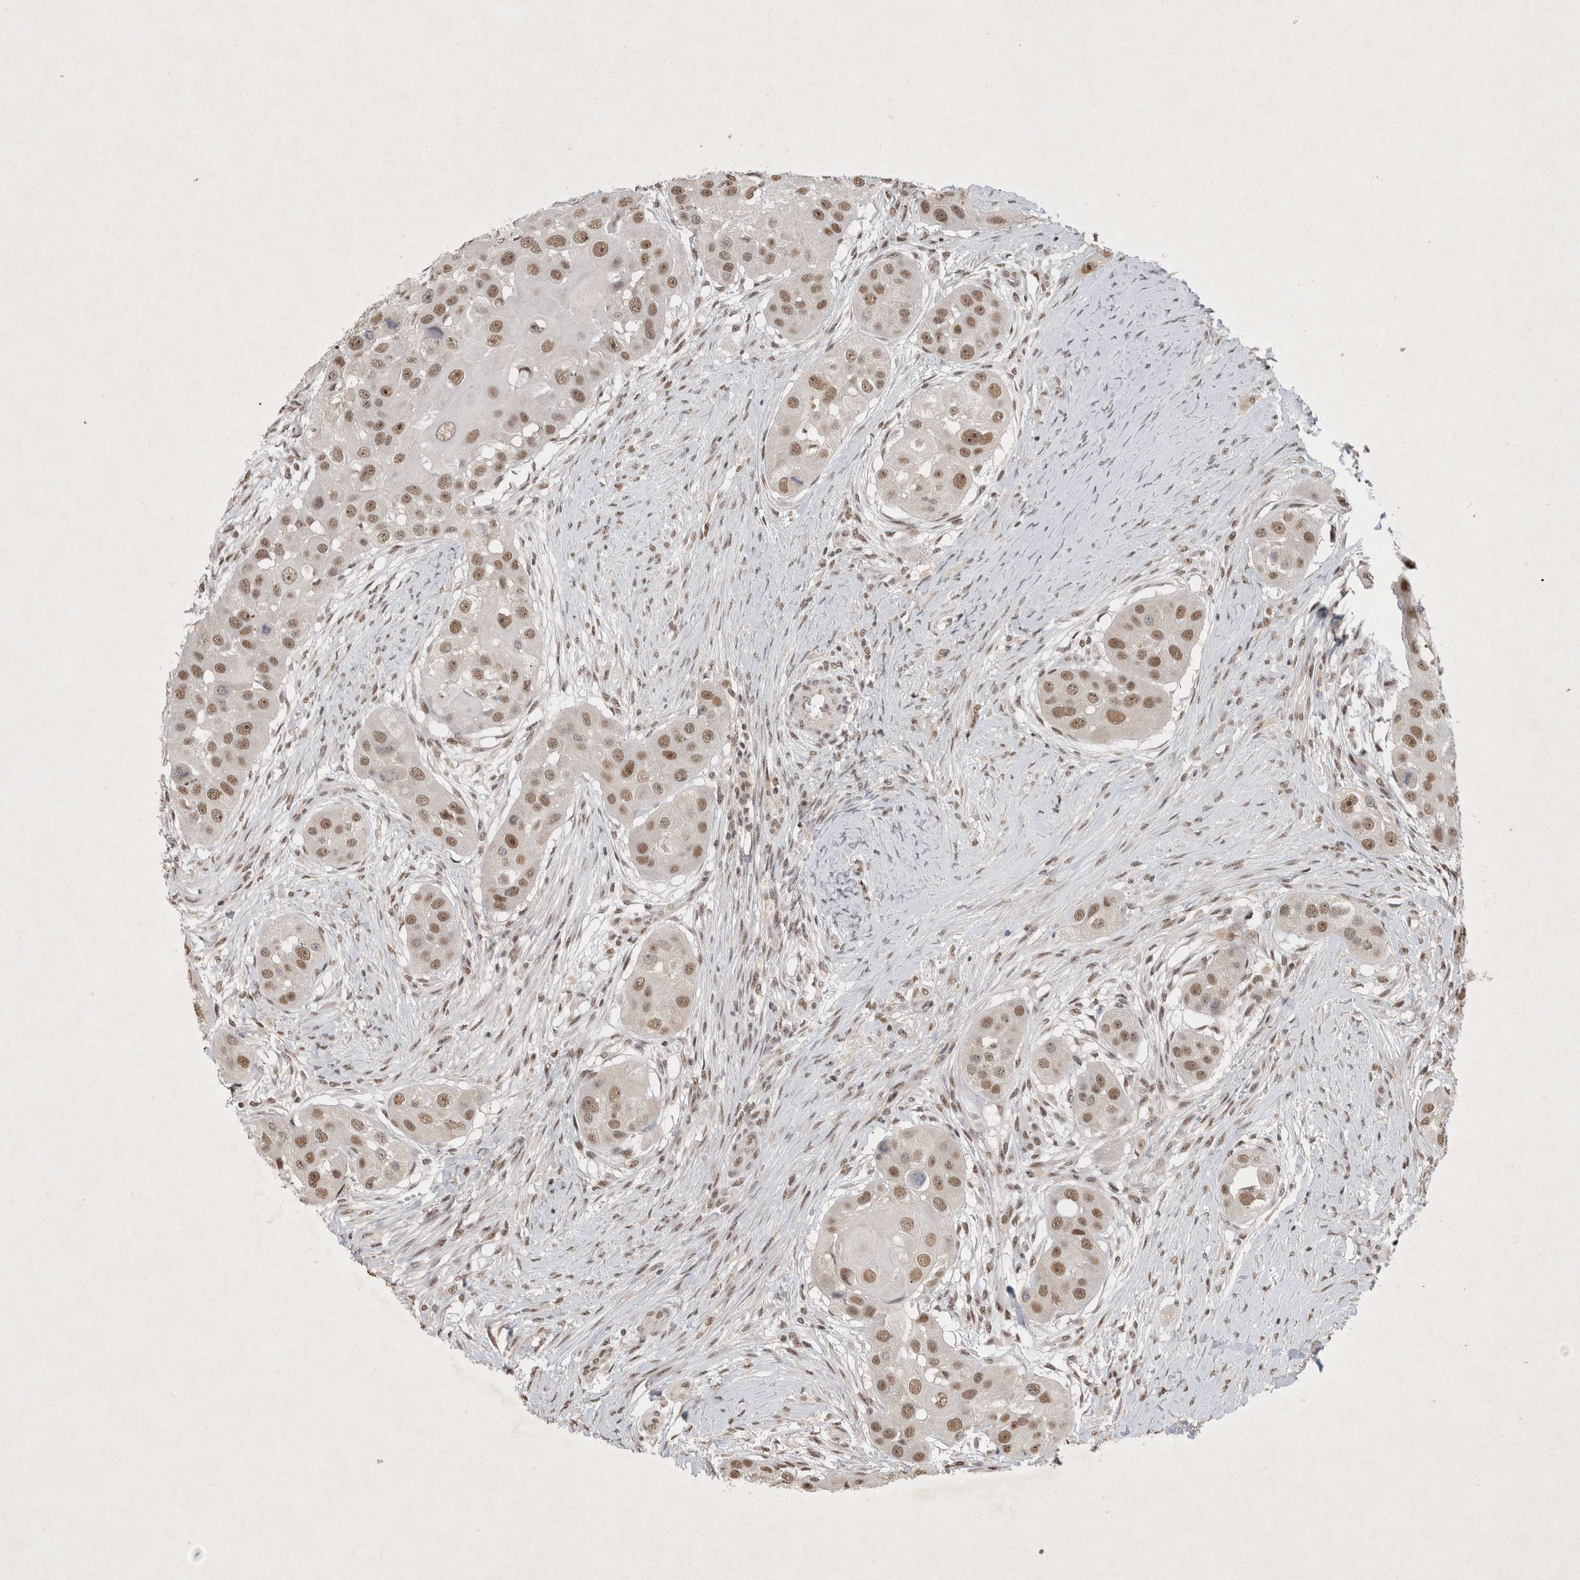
{"staining": {"intensity": "moderate", "quantity": ">75%", "location": "nuclear"}, "tissue": "head and neck cancer", "cell_type": "Tumor cells", "image_type": "cancer", "snomed": [{"axis": "morphology", "description": "Normal tissue, NOS"}, {"axis": "morphology", "description": "Squamous cell carcinoma, NOS"}, {"axis": "topography", "description": "Skeletal muscle"}, {"axis": "topography", "description": "Head-Neck"}], "caption": "Immunohistochemical staining of squamous cell carcinoma (head and neck) displays medium levels of moderate nuclear expression in about >75% of tumor cells.", "gene": "XRCC5", "patient": {"sex": "male", "age": 51}}